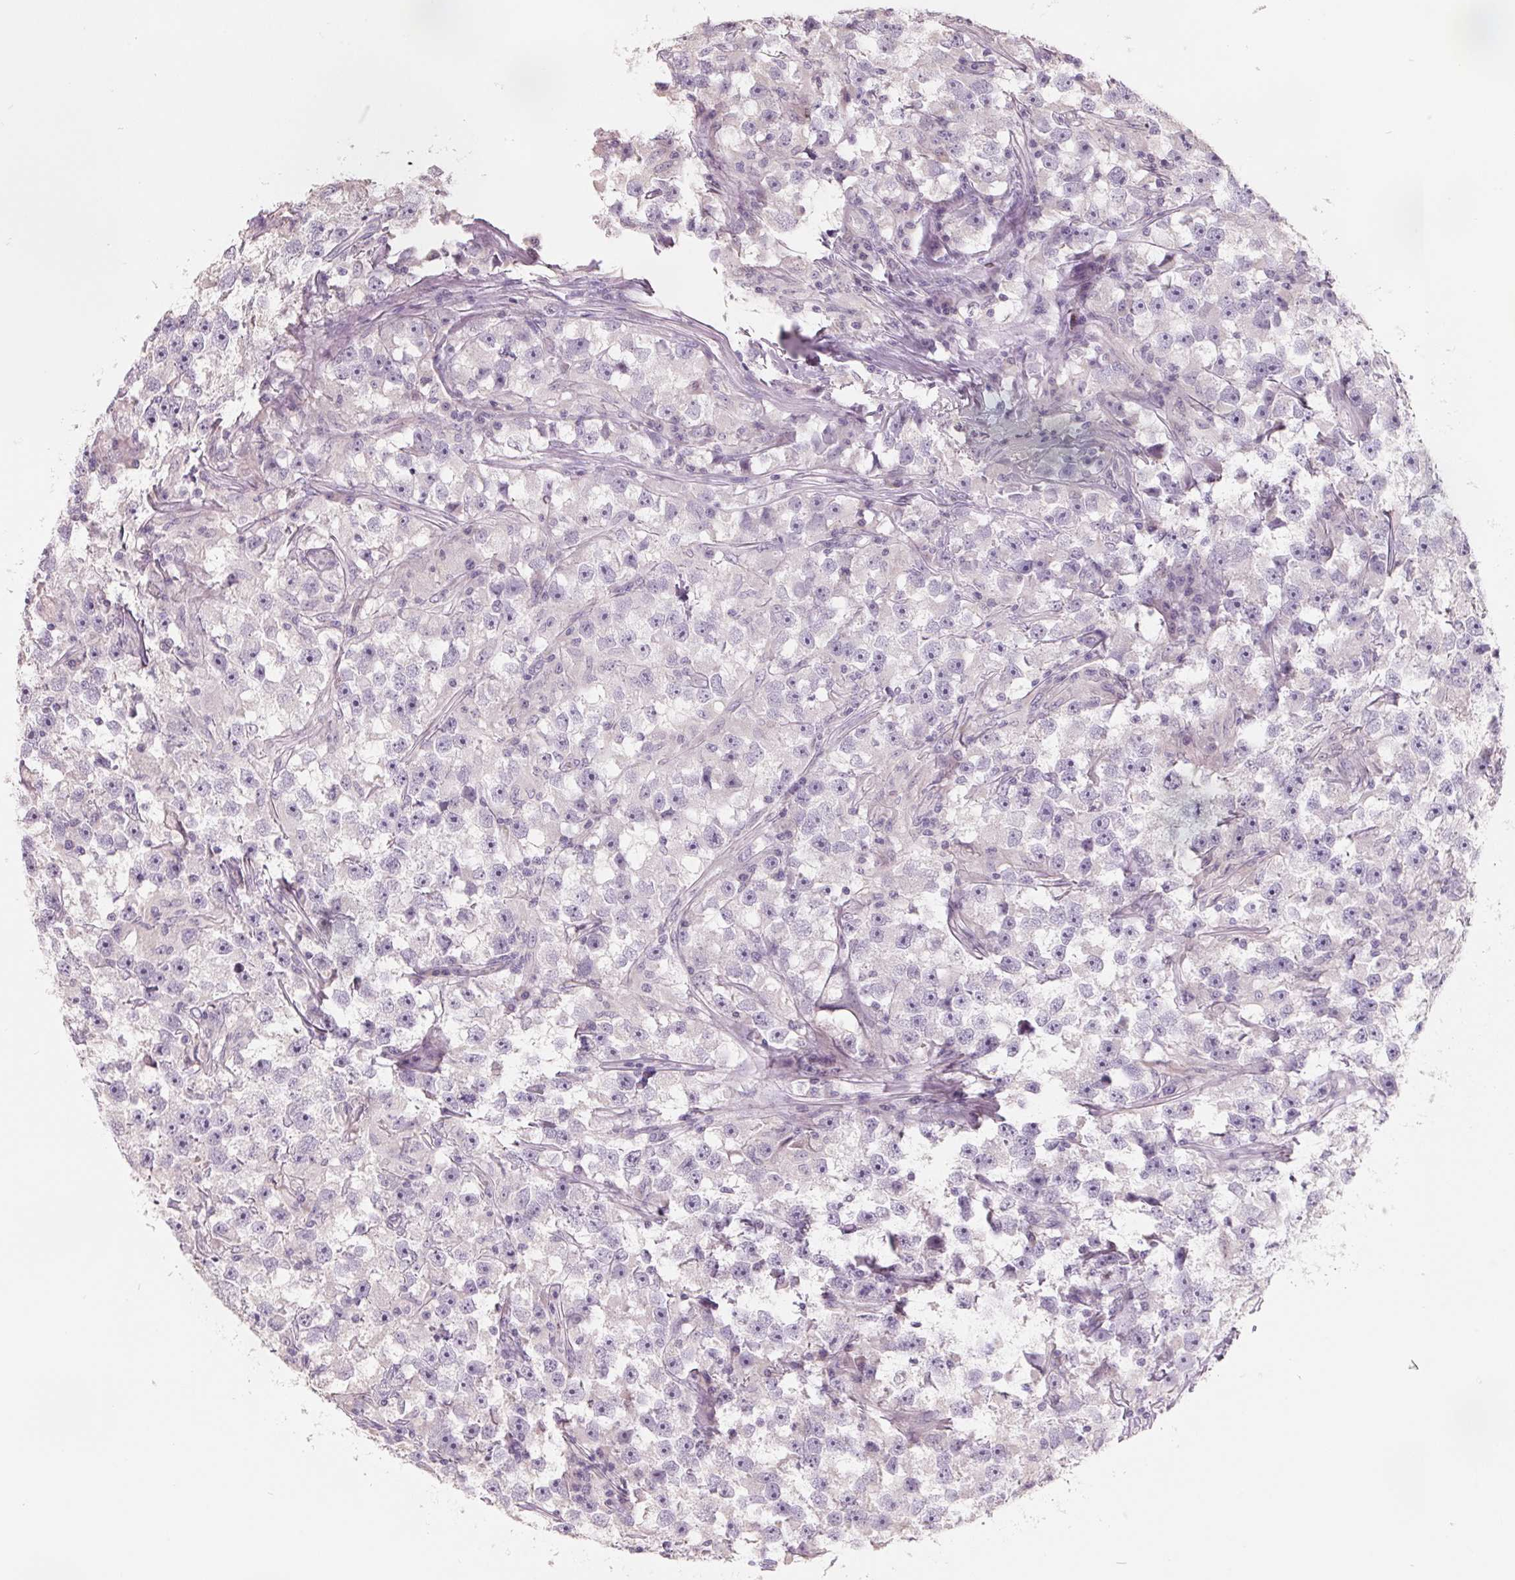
{"staining": {"intensity": "negative", "quantity": "none", "location": "none"}, "tissue": "testis cancer", "cell_type": "Tumor cells", "image_type": "cancer", "snomed": [{"axis": "morphology", "description": "Seminoma, NOS"}, {"axis": "topography", "description": "Testis"}], "caption": "This image is of testis cancer (seminoma) stained with immunohistochemistry (IHC) to label a protein in brown with the nuclei are counter-stained blue. There is no positivity in tumor cells.", "gene": "FTCD", "patient": {"sex": "male", "age": 33}}